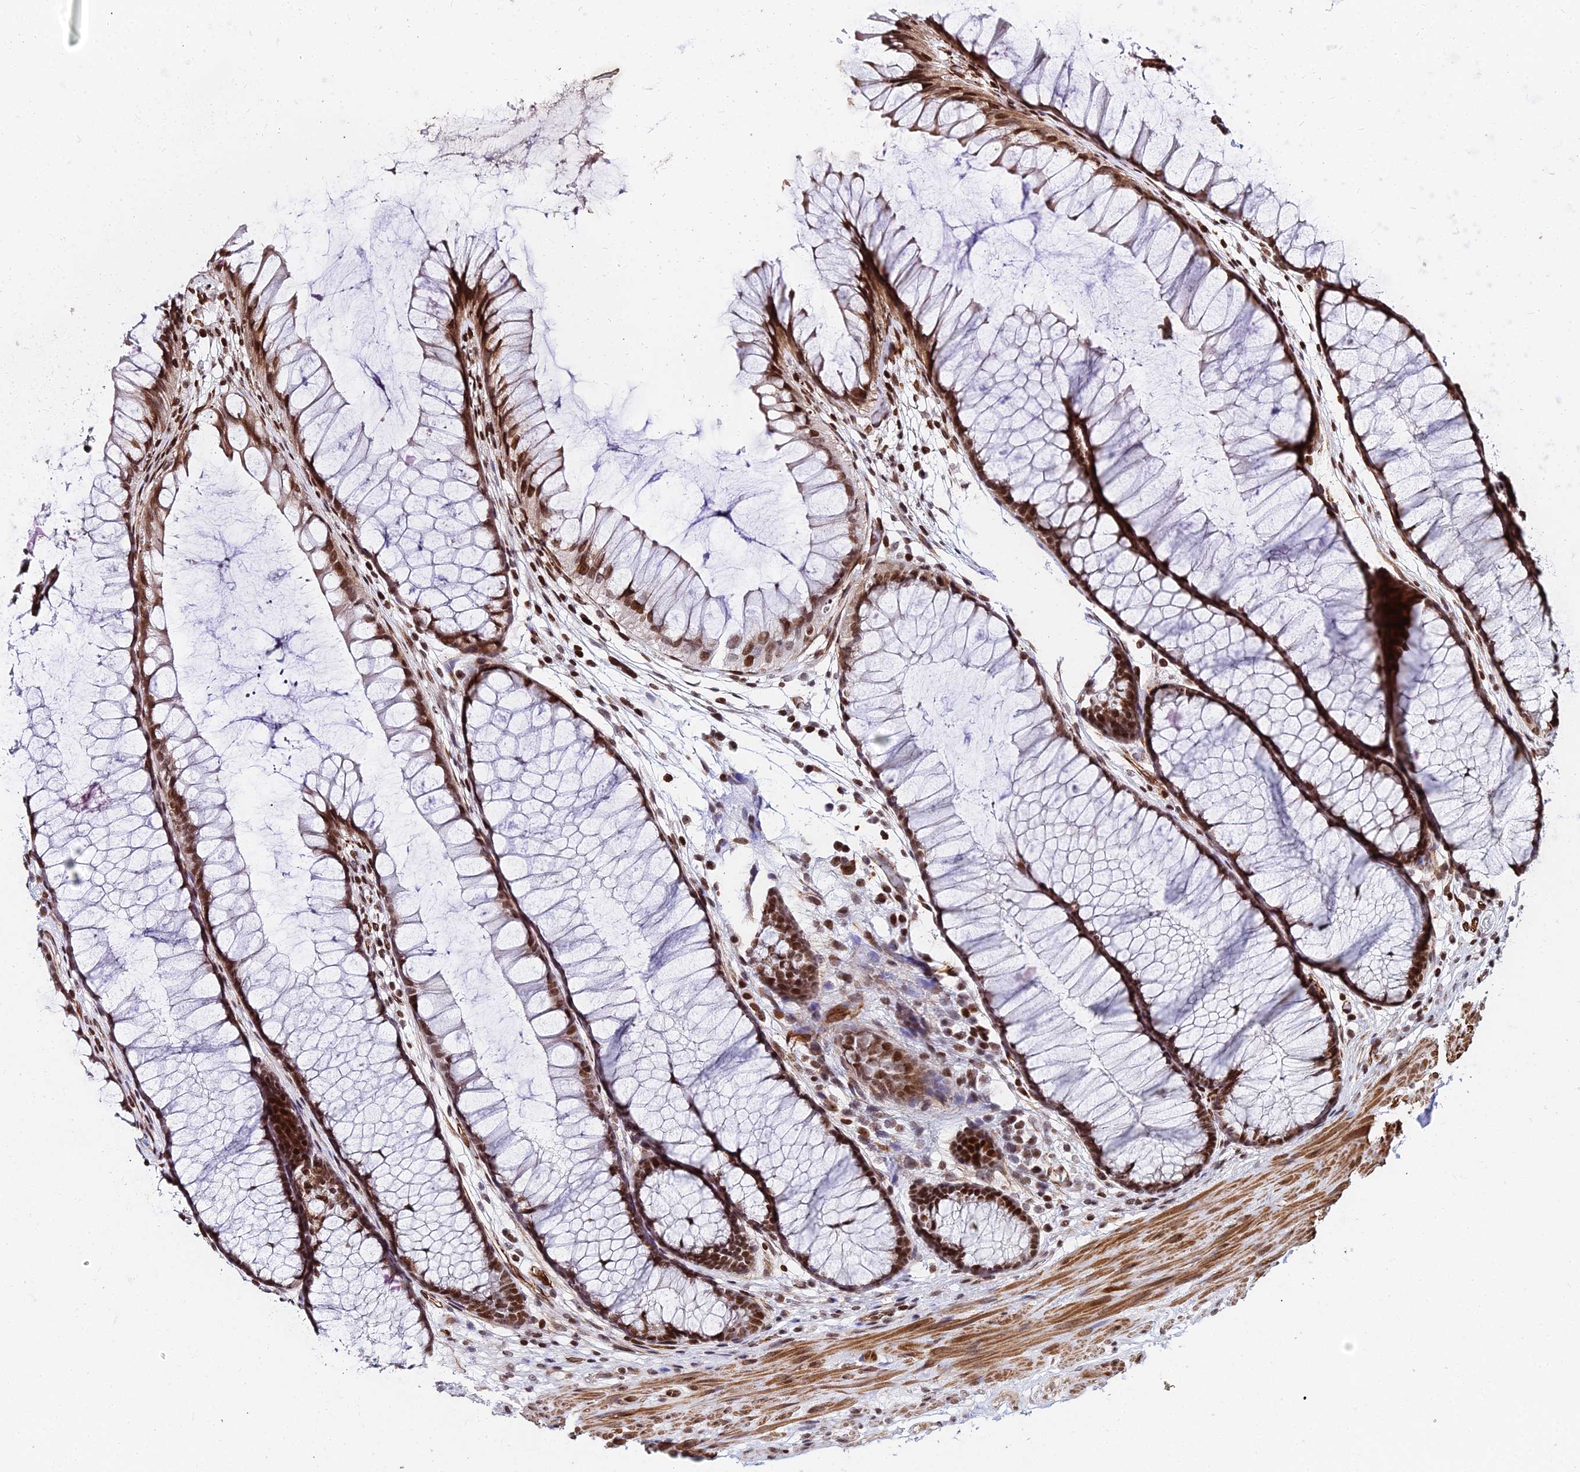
{"staining": {"intensity": "moderate", "quantity": ">75%", "location": "cytoplasmic/membranous,nuclear"}, "tissue": "colon", "cell_type": "Endothelial cells", "image_type": "normal", "snomed": [{"axis": "morphology", "description": "Normal tissue, NOS"}, {"axis": "topography", "description": "Colon"}], "caption": "Immunohistochemical staining of unremarkable colon displays moderate cytoplasmic/membranous,nuclear protein positivity in about >75% of endothelial cells. The protein is shown in brown color, while the nuclei are stained blue.", "gene": "NYAP2", "patient": {"sex": "female", "age": 82}}